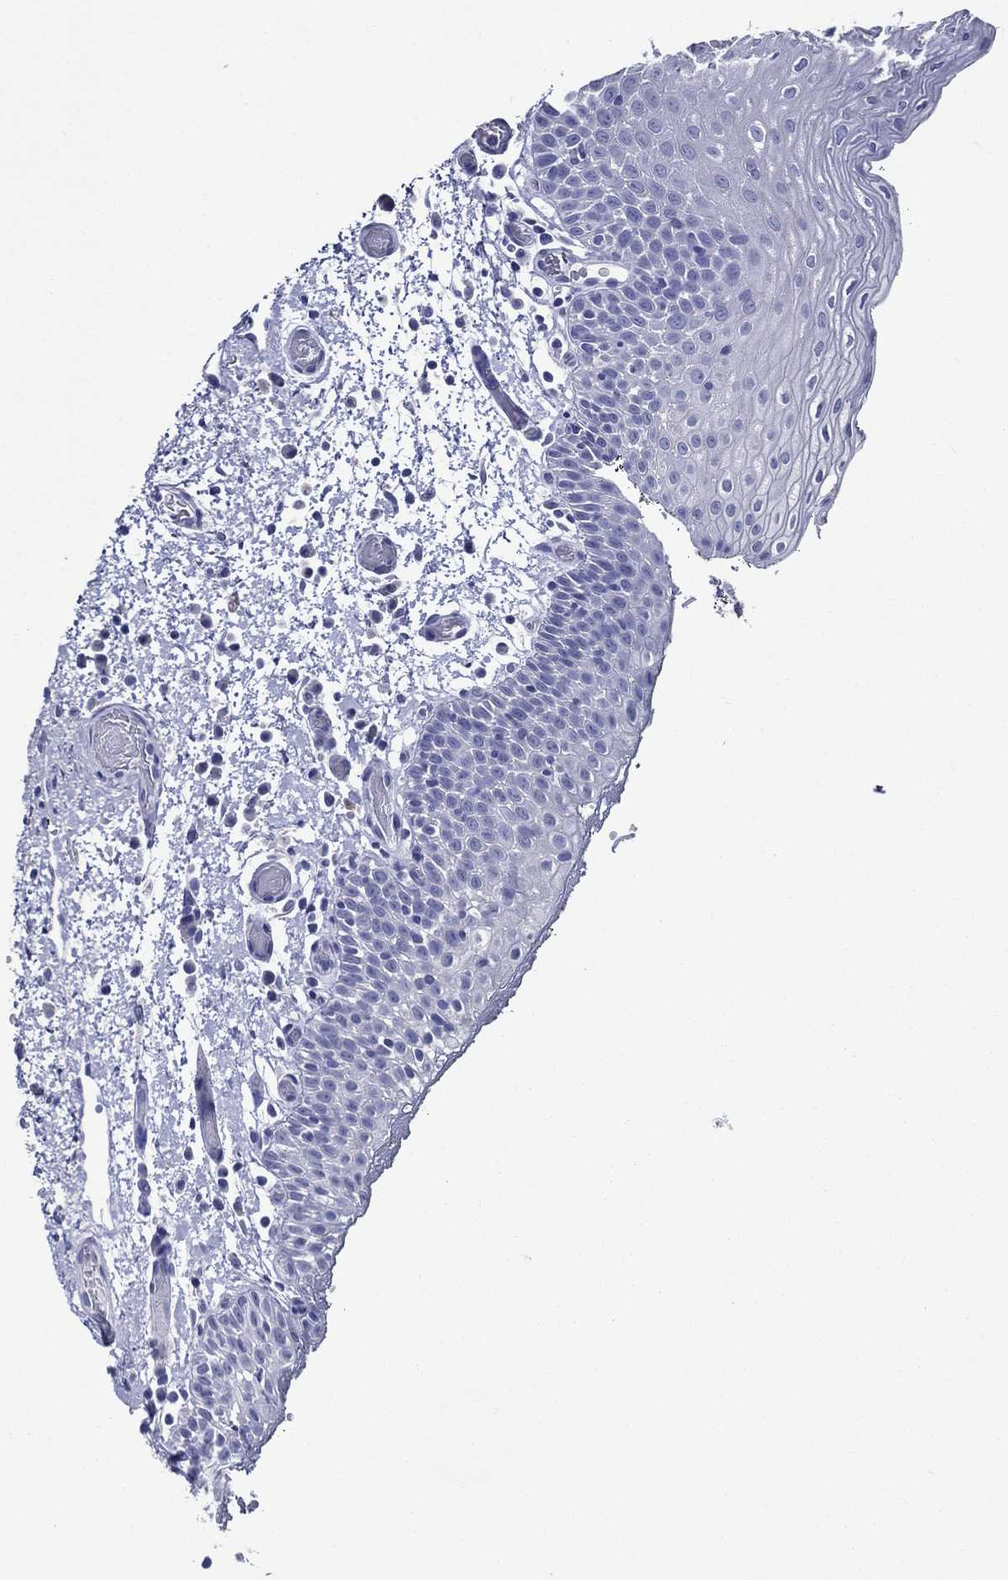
{"staining": {"intensity": "negative", "quantity": "none", "location": "none"}, "tissue": "oral mucosa", "cell_type": "Squamous epithelial cells", "image_type": "normal", "snomed": [{"axis": "morphology", "description": "Normal tissue, NOS"}, {"axis": "morphology", "description": "Squamous cell carcinoma, NOS"}, {"axis": "topography", "description": "Oral tissue"}, {"axis": "topography", "description": "Tounge, NOS"}, {"axis": "topography", "description": "Head-Neck"}], "caption": "Micrograph shows no significant protein staining in squamous epithelial cells of benign oral mucosa. Brightfield microscopy of immunohistochemistry stained with DAB (3,3'-diaminobenzidine) (brown) and hematoxylin (blue), captured at high magnification.", "gene": "ACE2", "patient": {"sex": "female", "age": 80}}